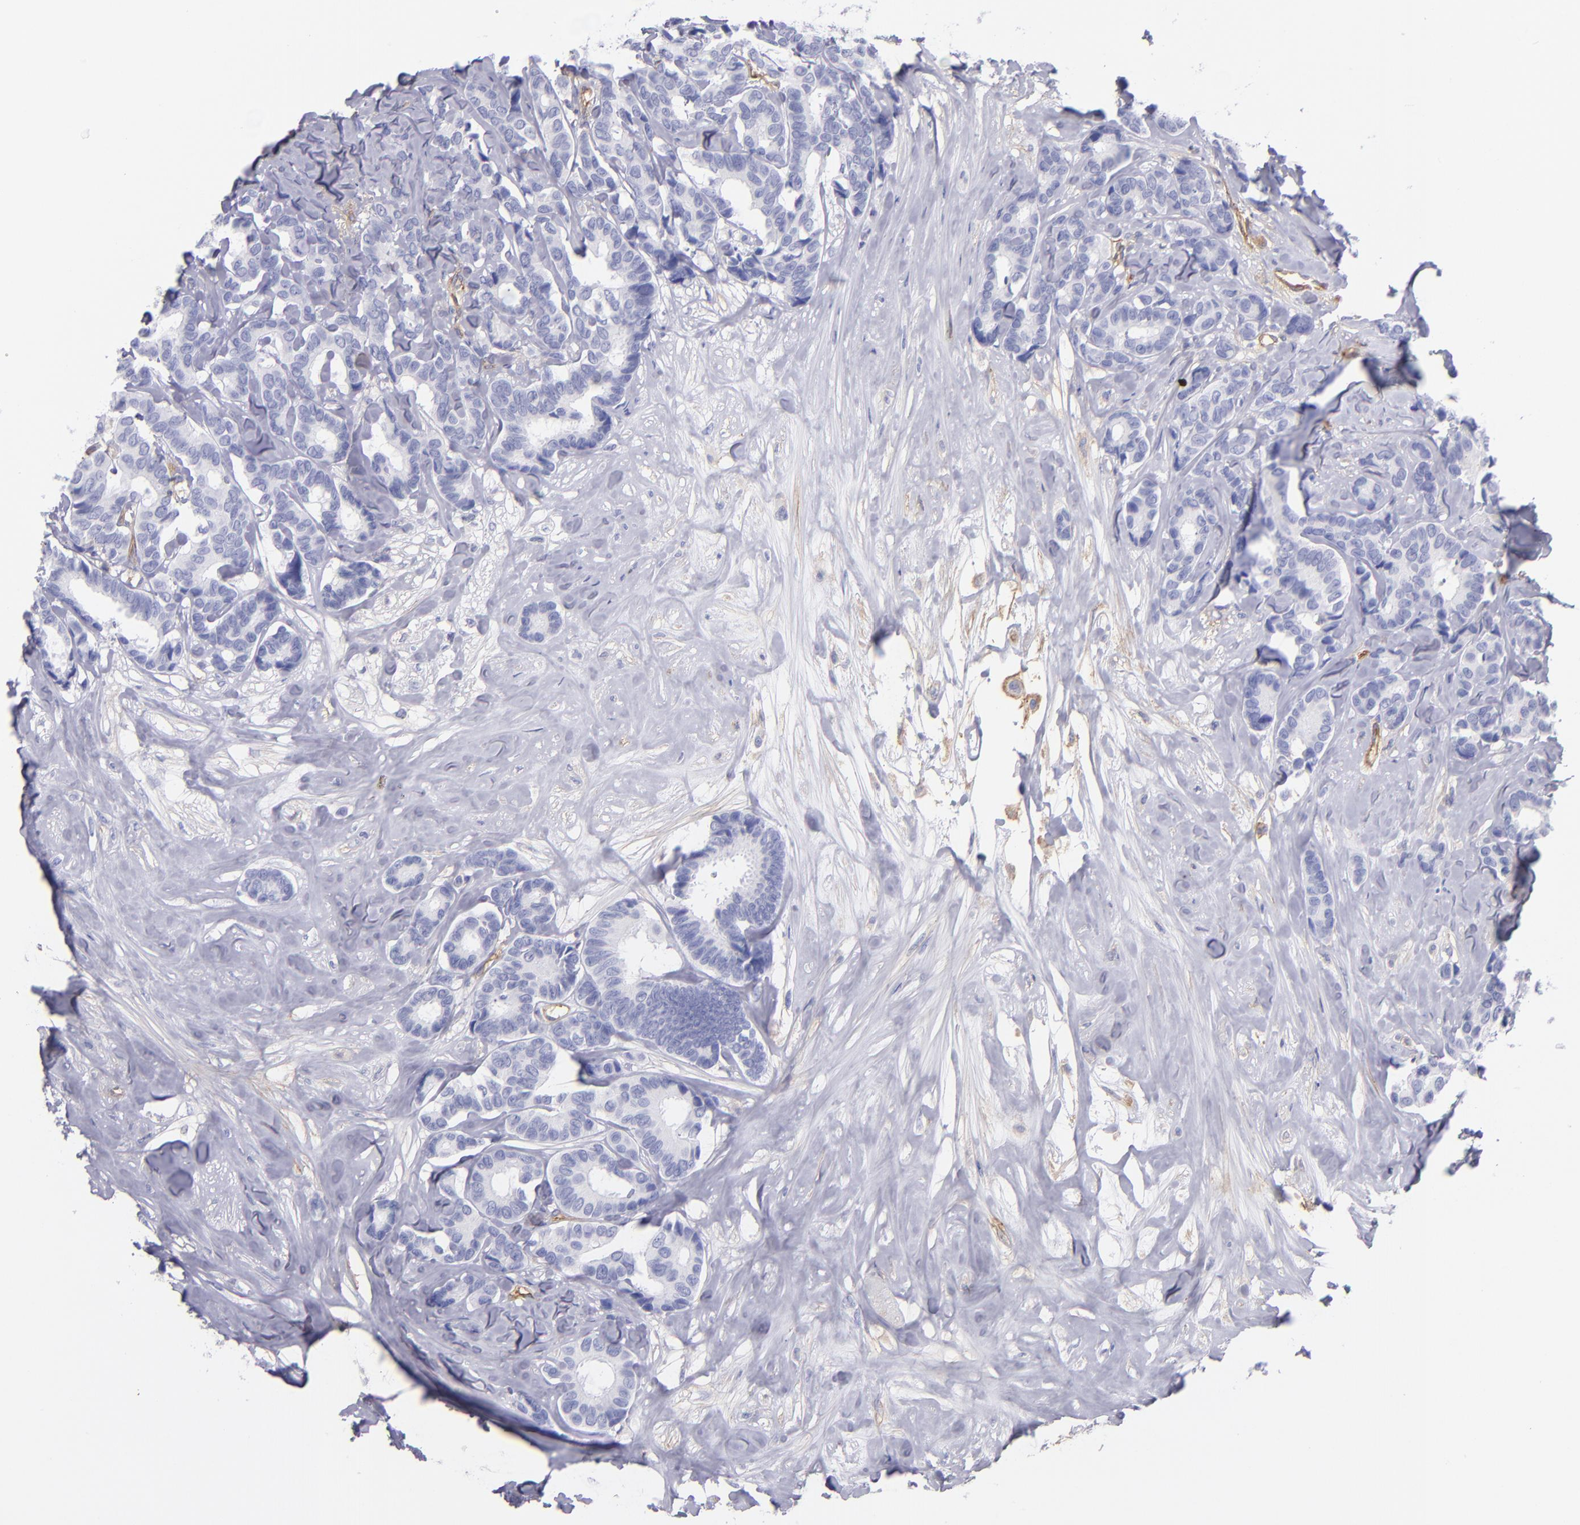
{"staining": {"intensity": "negative", "quantity": "none", "location": "none"}, "tissue": "breast cancer", "cell_type": "Tumor cells", "image_type": "cancer", "snomed": [{"axis": "morphology", "description": "Duct carcinoma"}, {"axis": "topography", "description": "Breast"}], "caption": "High power microscopy image of an immunohistochemistry (IHC) photomicrograph of breast cancer (infiltrating ductal carcinoma), revealing no significant staining in tumor cells.", "gene": "ENTPD1", "patient": {"sex": "female", "age": 87}}